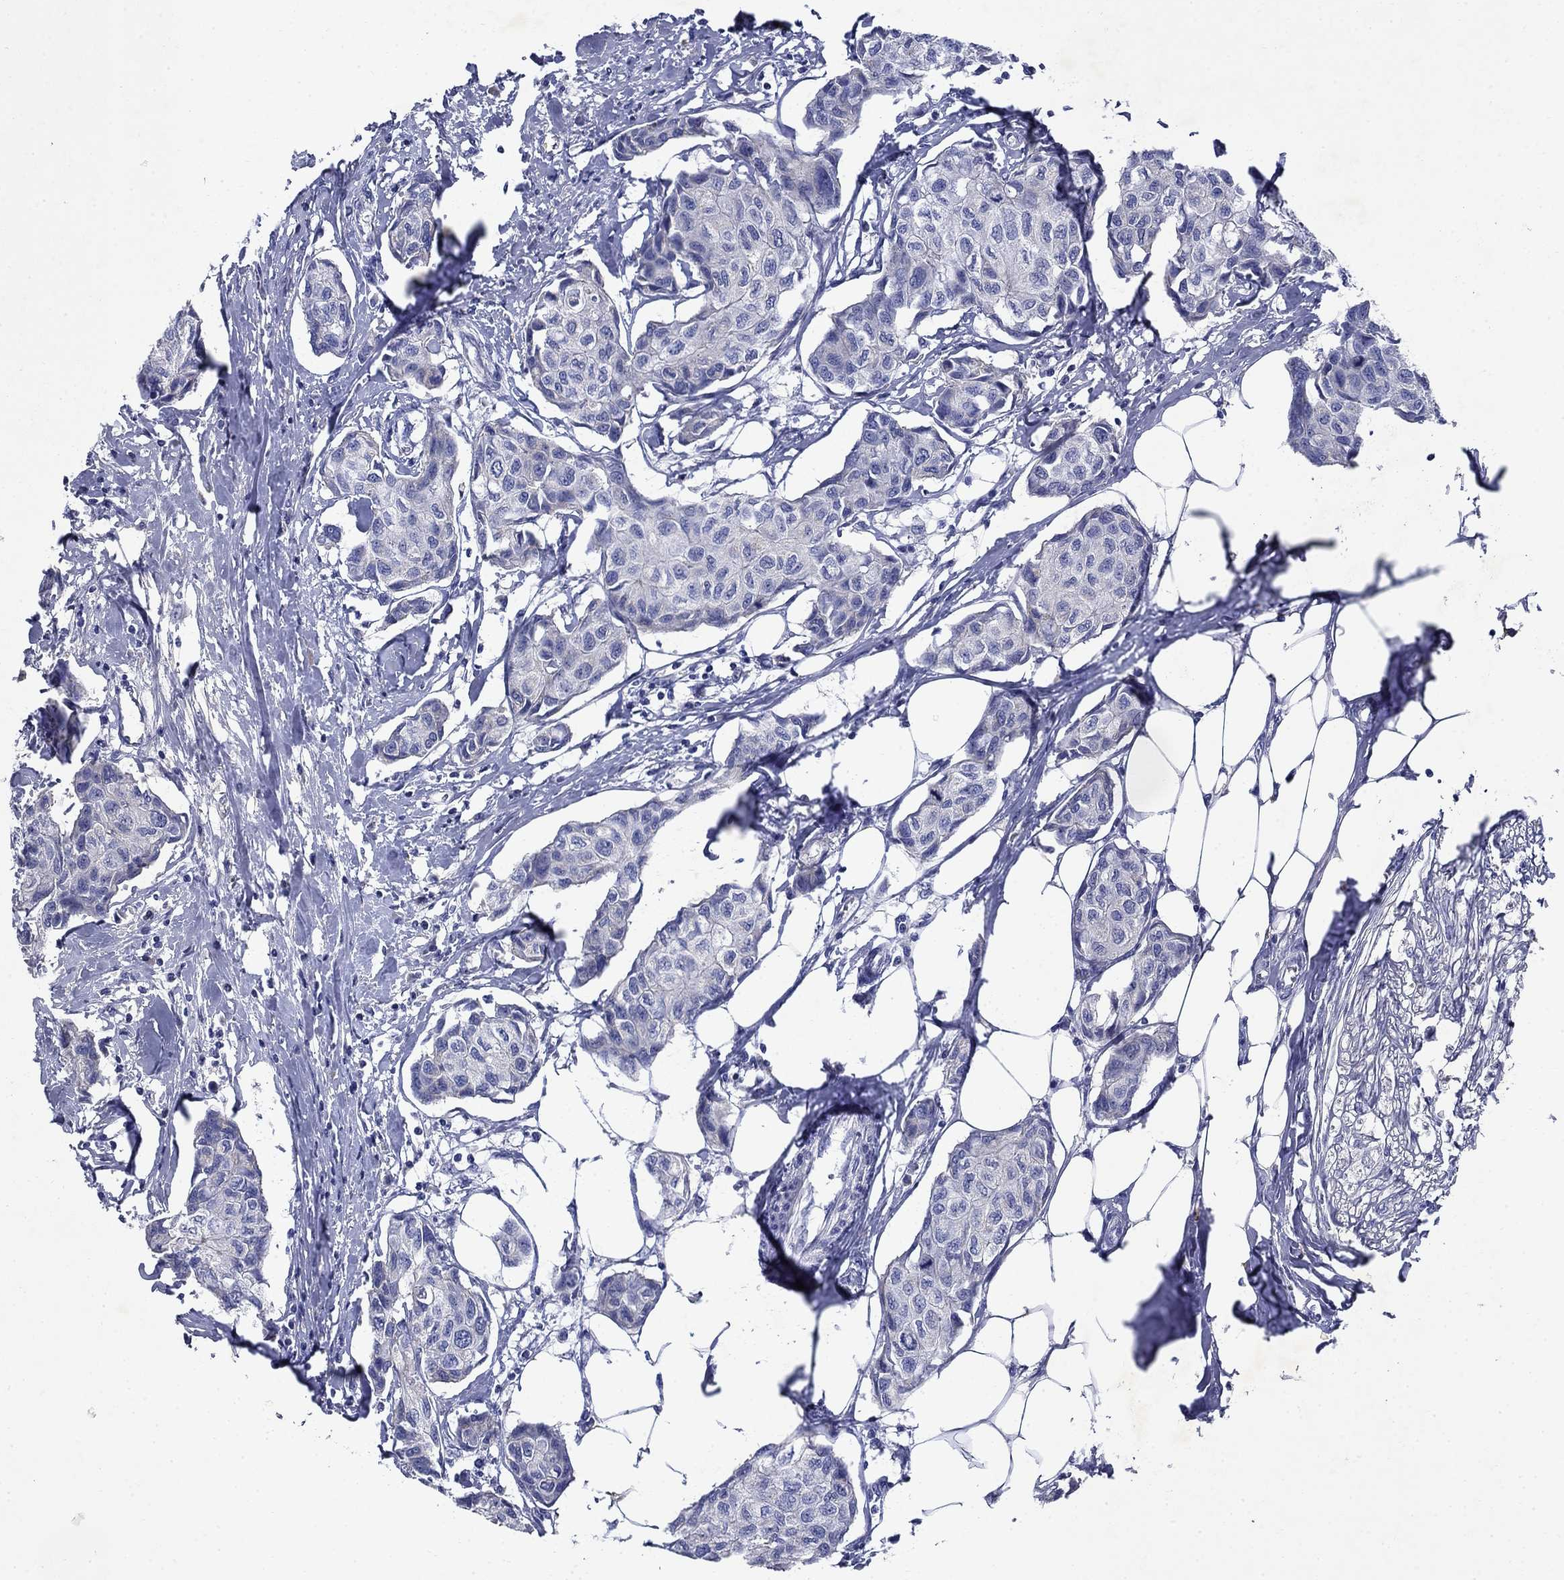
{"staining": {"intensity": "negative", "quantity": "none", "location": "none"}, "tissue": "breast cancer", "cell_type": "Tumor cells", "image_type": "cancer", "snomed": [{"axis": "morphology", "description": "Duct carcinoma"}, {"axis": "topography", "description": "Breast"}], "caption": "The histopathology image exhibits no staining of tumor cells in breast invasive ductal carcinoma.", "gene": "STAB2", "patient": {"sex": "female", "age": 80}}